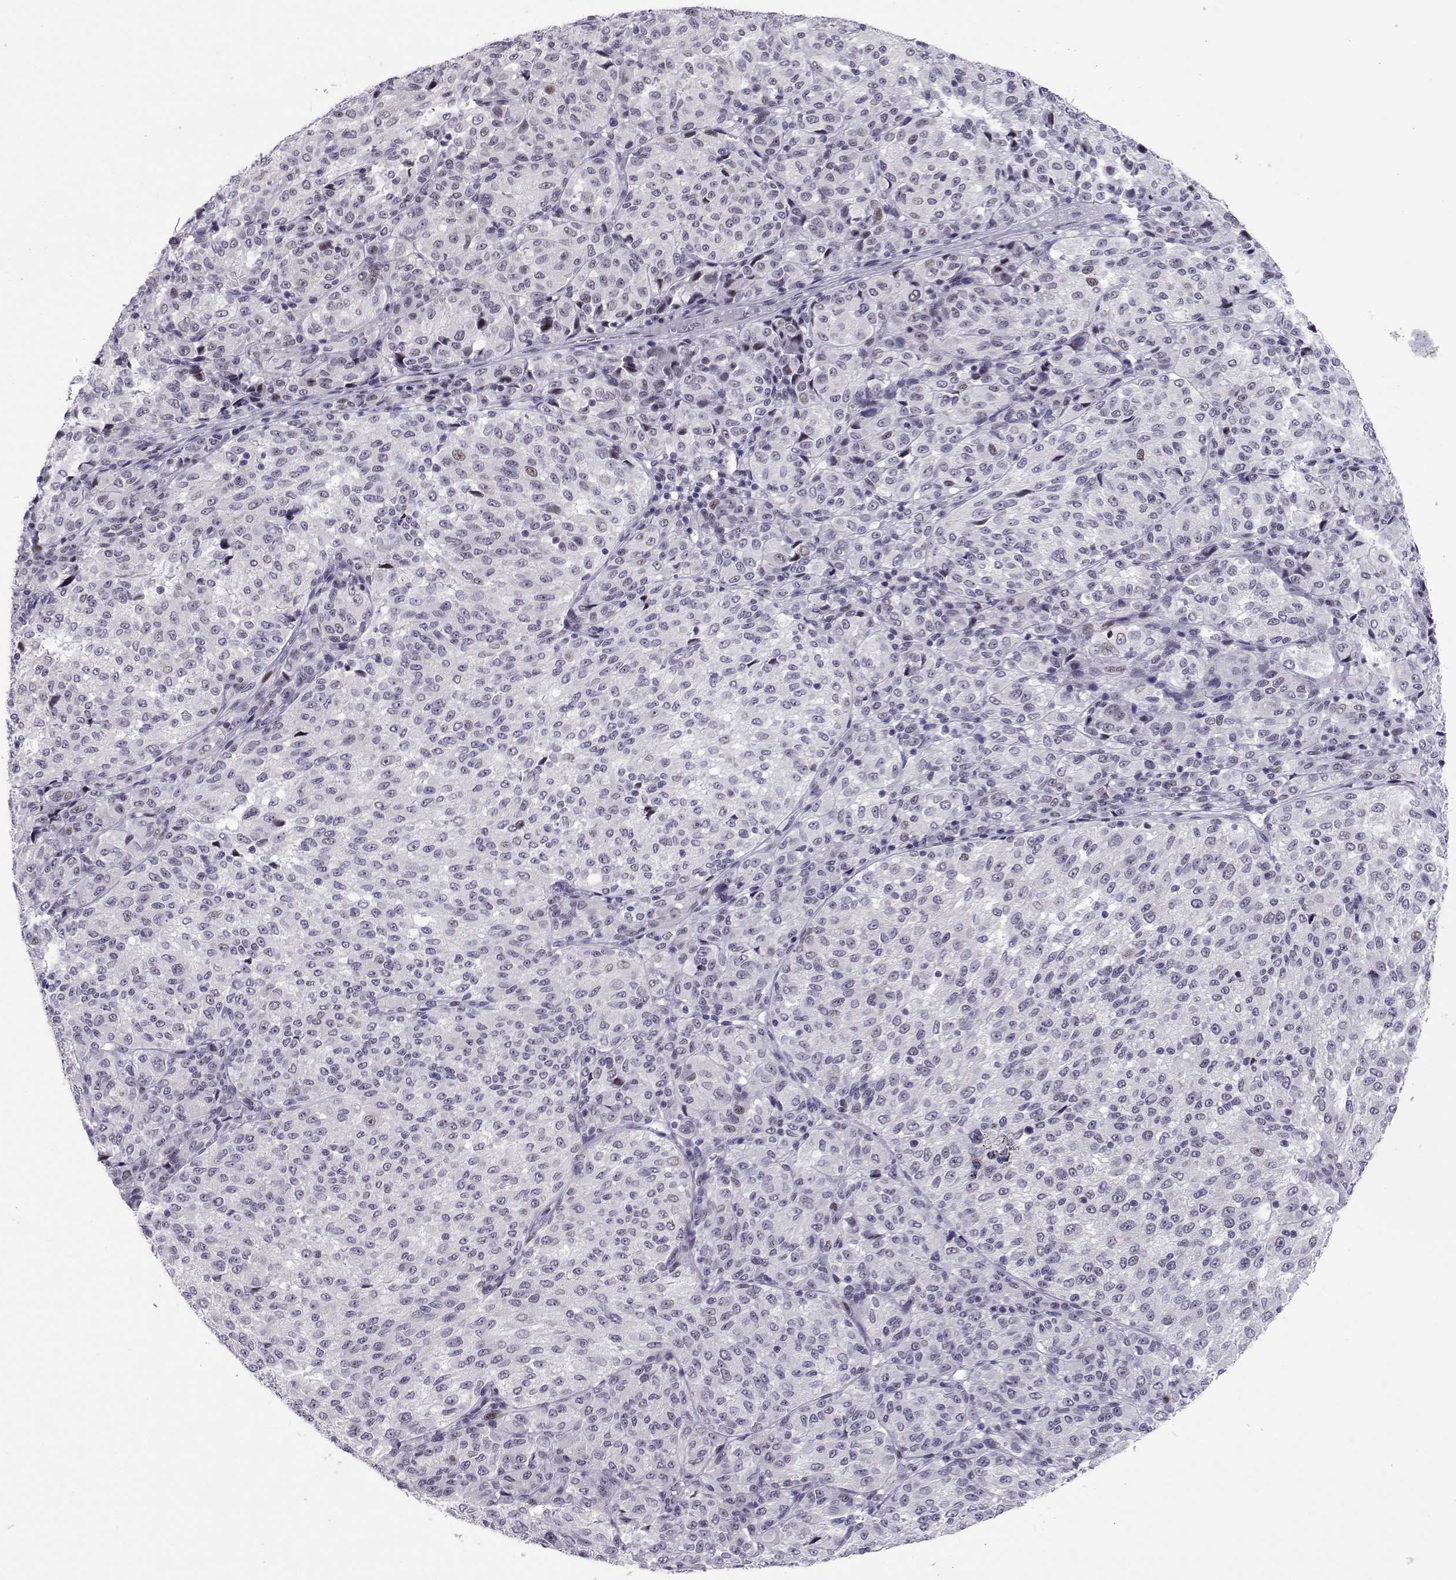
{"staining": {"intensity": "negative", "quantity": "none", "location": "none"}, "tissue": "melanoma", "cell_type": "Tumor cells", "image_type": "cancer", "snomed": [{"axis": "morphology", "description": "Malignant melanoma, Metastatic site"}, {"axis": "topography", "description": "Brain"}], "caption": "Human malignant melanoma (metastatic site) stained for a protein using immunohistochemistry (IHC) displays no staining in tumor cells.", "gene": "SIX6", "patient": {"sex": "female", "age": 56}}